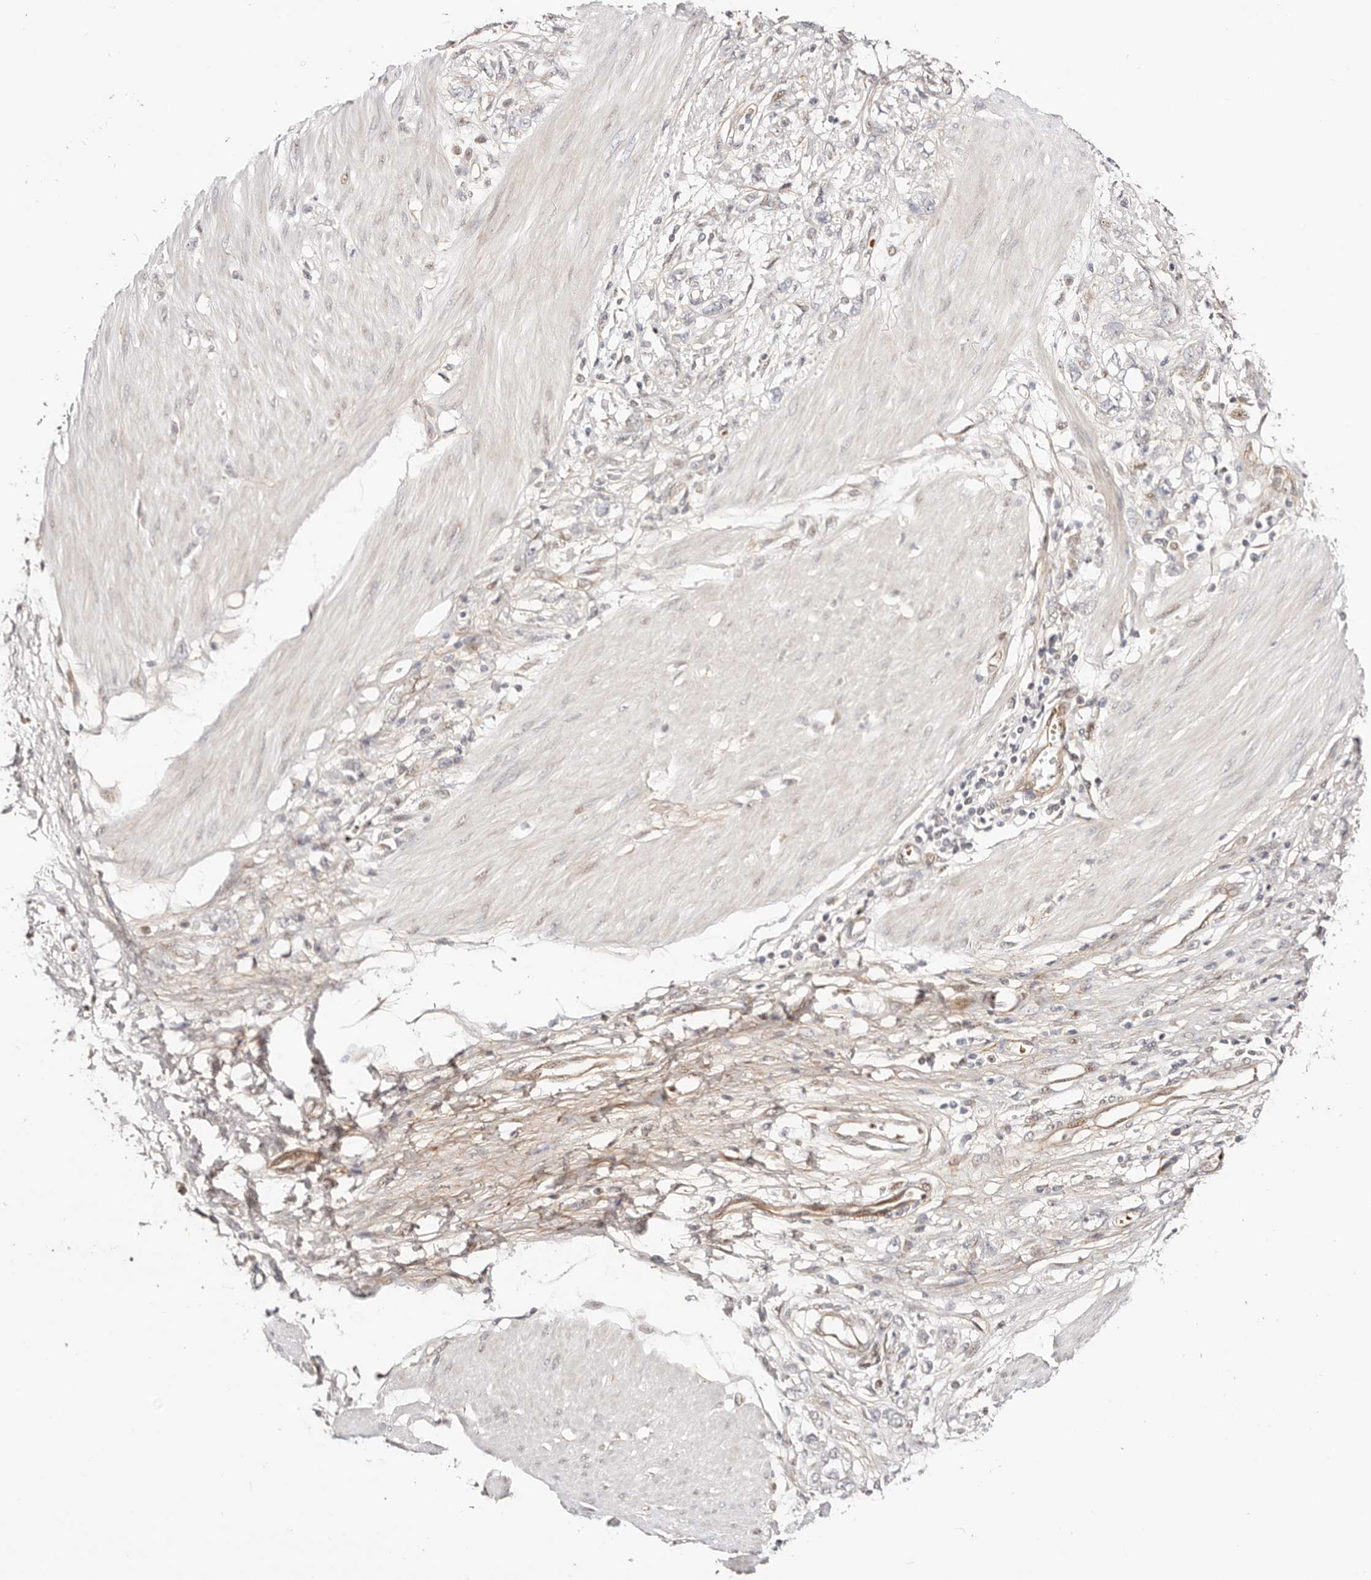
{"staining": {"intensity": "negative", "quantity": "none", "location": "none"}, "tissue": "stomach cancer", "cell_type": "Tumor cells", "image_type": "cancer", "snomed": [{"axis": "morphology", "description": "Adenocarcinoma, NOS"}, {"axis": "topography", "description": "Stomach"}], "caption": "Immunohistochemical staining of stomach cancer demonstrates no significant expression in tumor cells.", "gene": "WRN", "patient": {"sex": "female", "age": 76}}